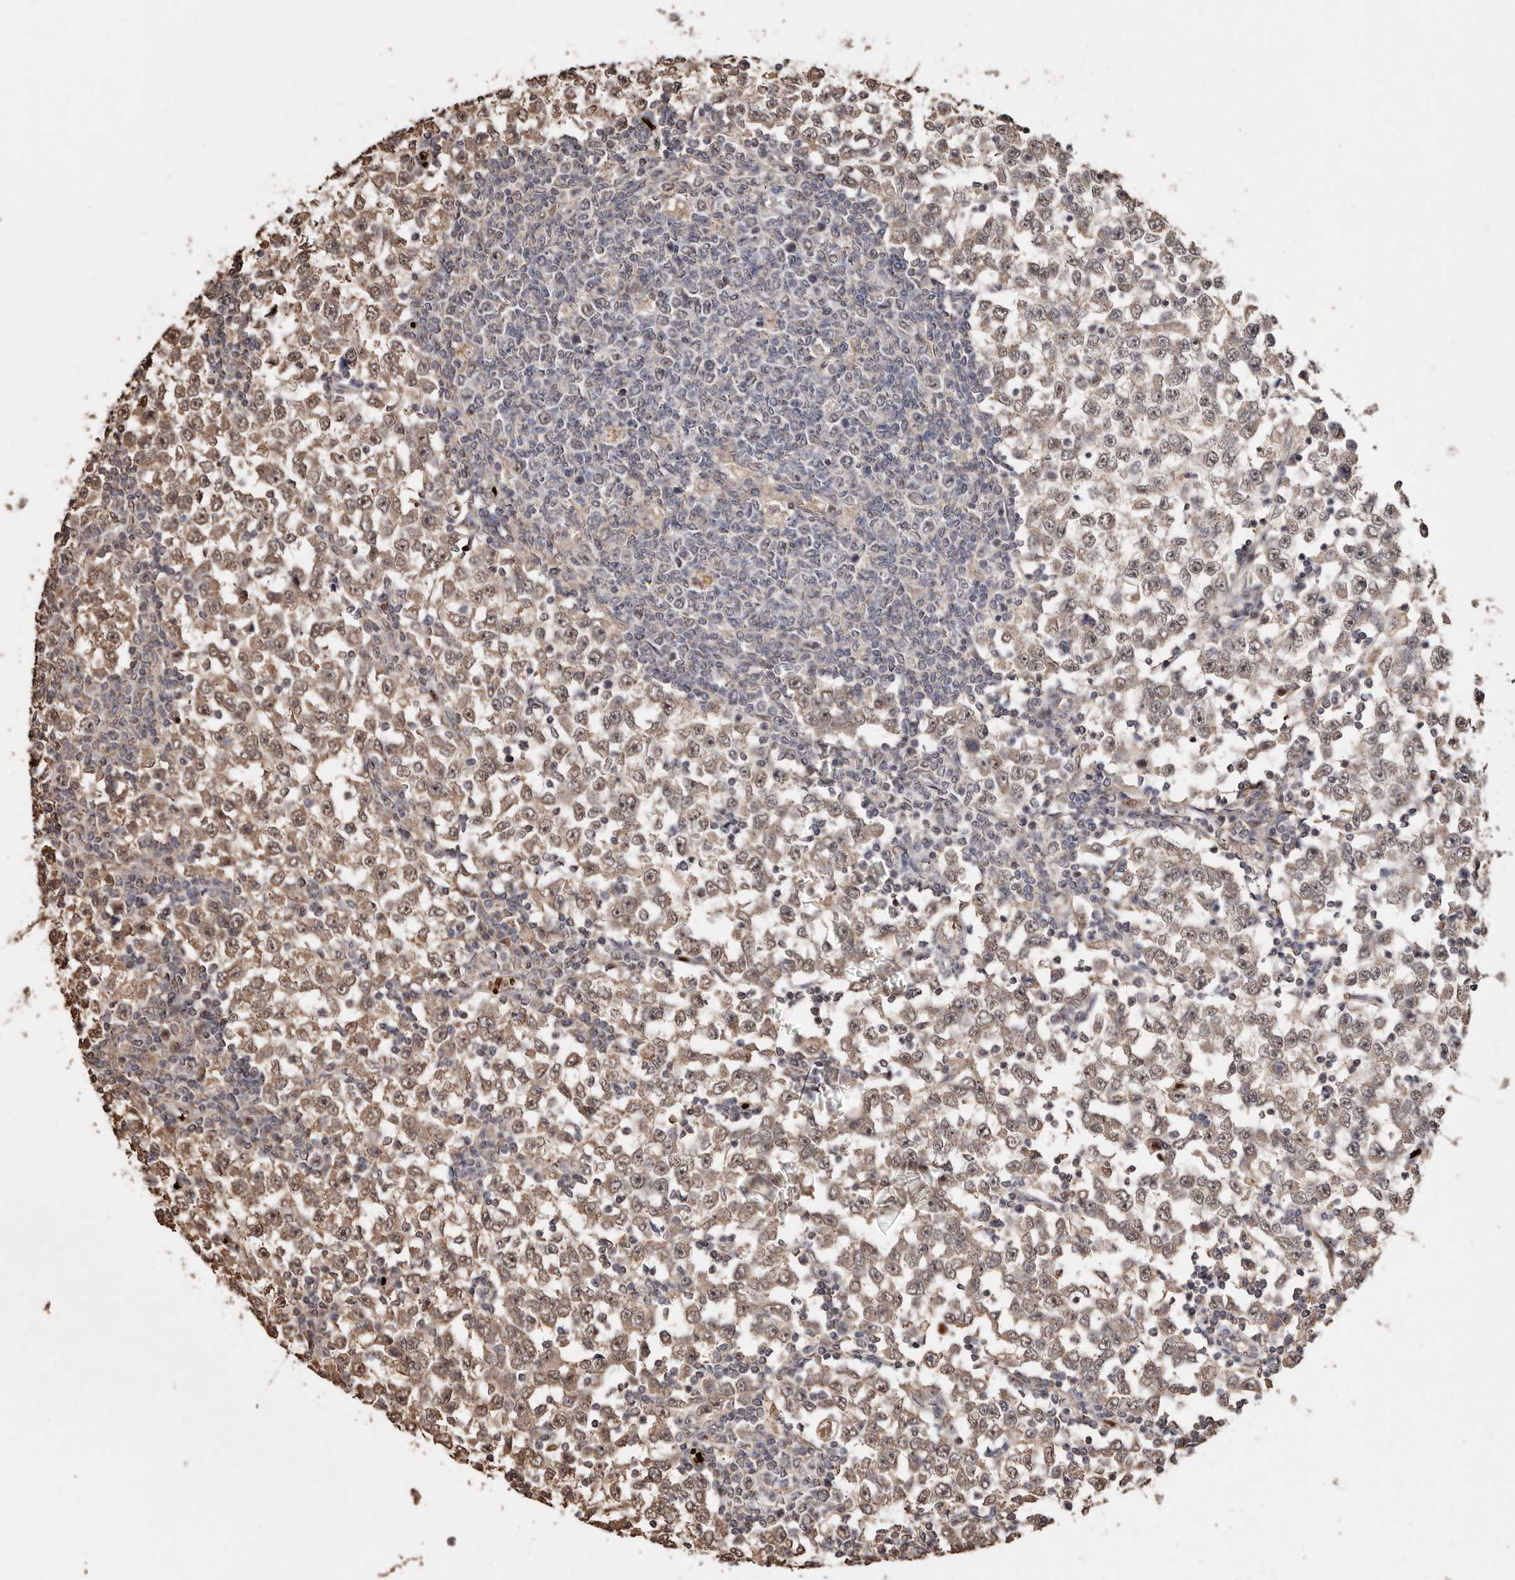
{"staining": {"intensity": "weak", "quantity": ">75%", "location": "cytoplasmic/membranous,nuclear"}, "tissue": "testis cancer", "cell_type": "Tumor cells", "image_type": "cancer", "snomed": [{"axis": "morphology", "description": "Seminoma, NOS"}, {"axis": "topography", "description": "Testis"}], "caption": "A brown stain shows weak cytoplasmic/membranous and nuclear staining of a protein in testis seminoma tumor cells.", "gene": "GRAMD2A", "patient": {"sex": "male", "age": 65}}